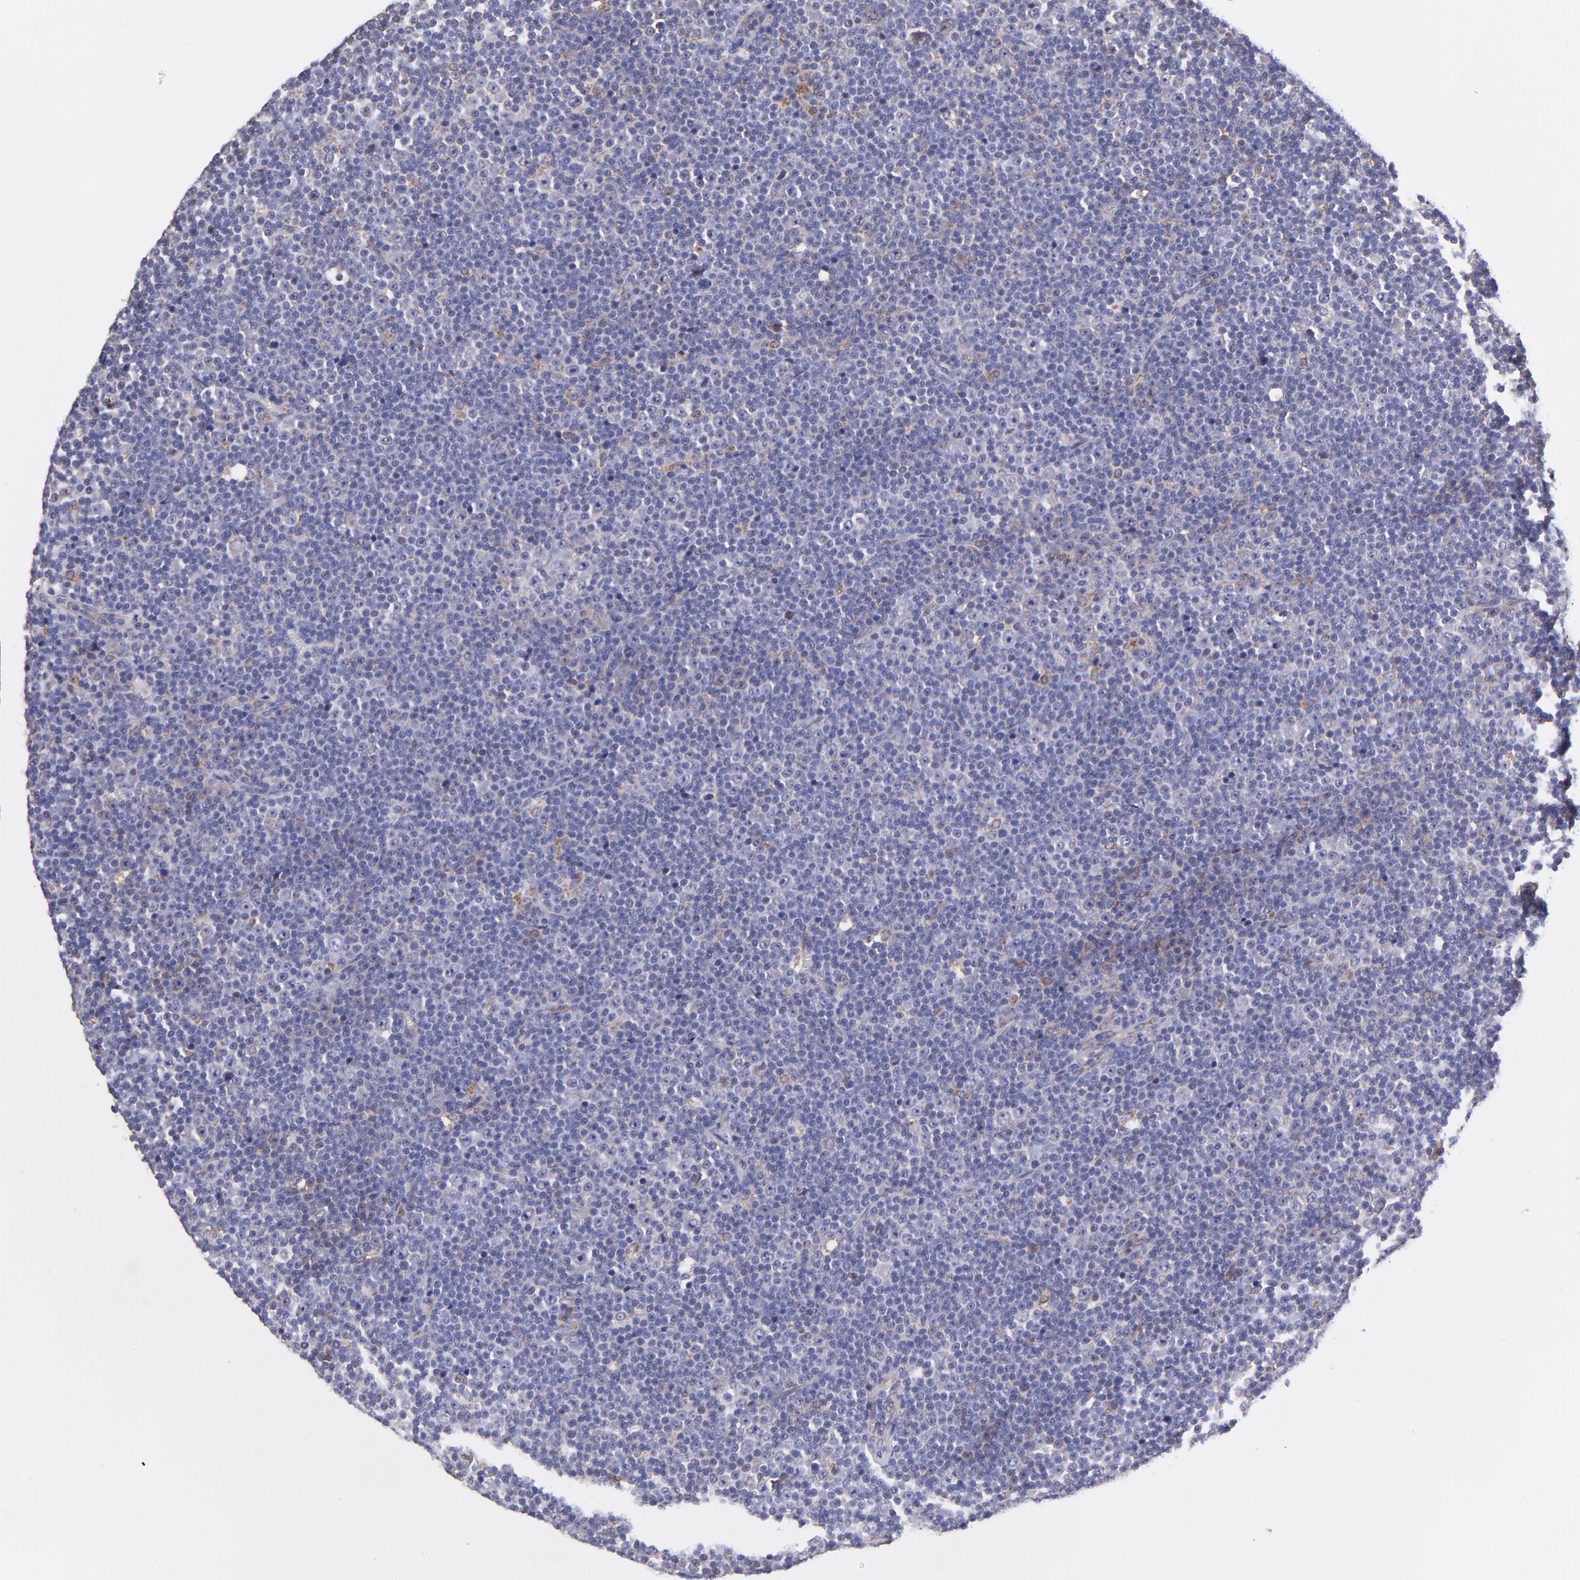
{"staining": {"intensity": "moderate", "quantity": "<25%", "location": "cytoplasmic/membranous"}, "tissue": "lymphoma", "cell_type": "Tumor cells", "image_type": "cancer", "snomed": [{"axis": "morphology", "description": "Malignant lymphoma, non-Hodgkin's type, Low grade"}, {"axis": "topography", "description": "Lymph node"}], "caption": "Immunohistochemistry histopathology image of neoplastic tissue: malignant lymphoma, non-Hodgkin's type (low-grade) stained using immunohistochemistry (IHC) demonstrates low levels of moderate protein expression localized specifically in the cytoplasmic/membranous of tumor cells, appearing as a cytoplasmic/membranous brown color.", "gene": "PREX1", "patient": {"sex": "female", "age": 67}}